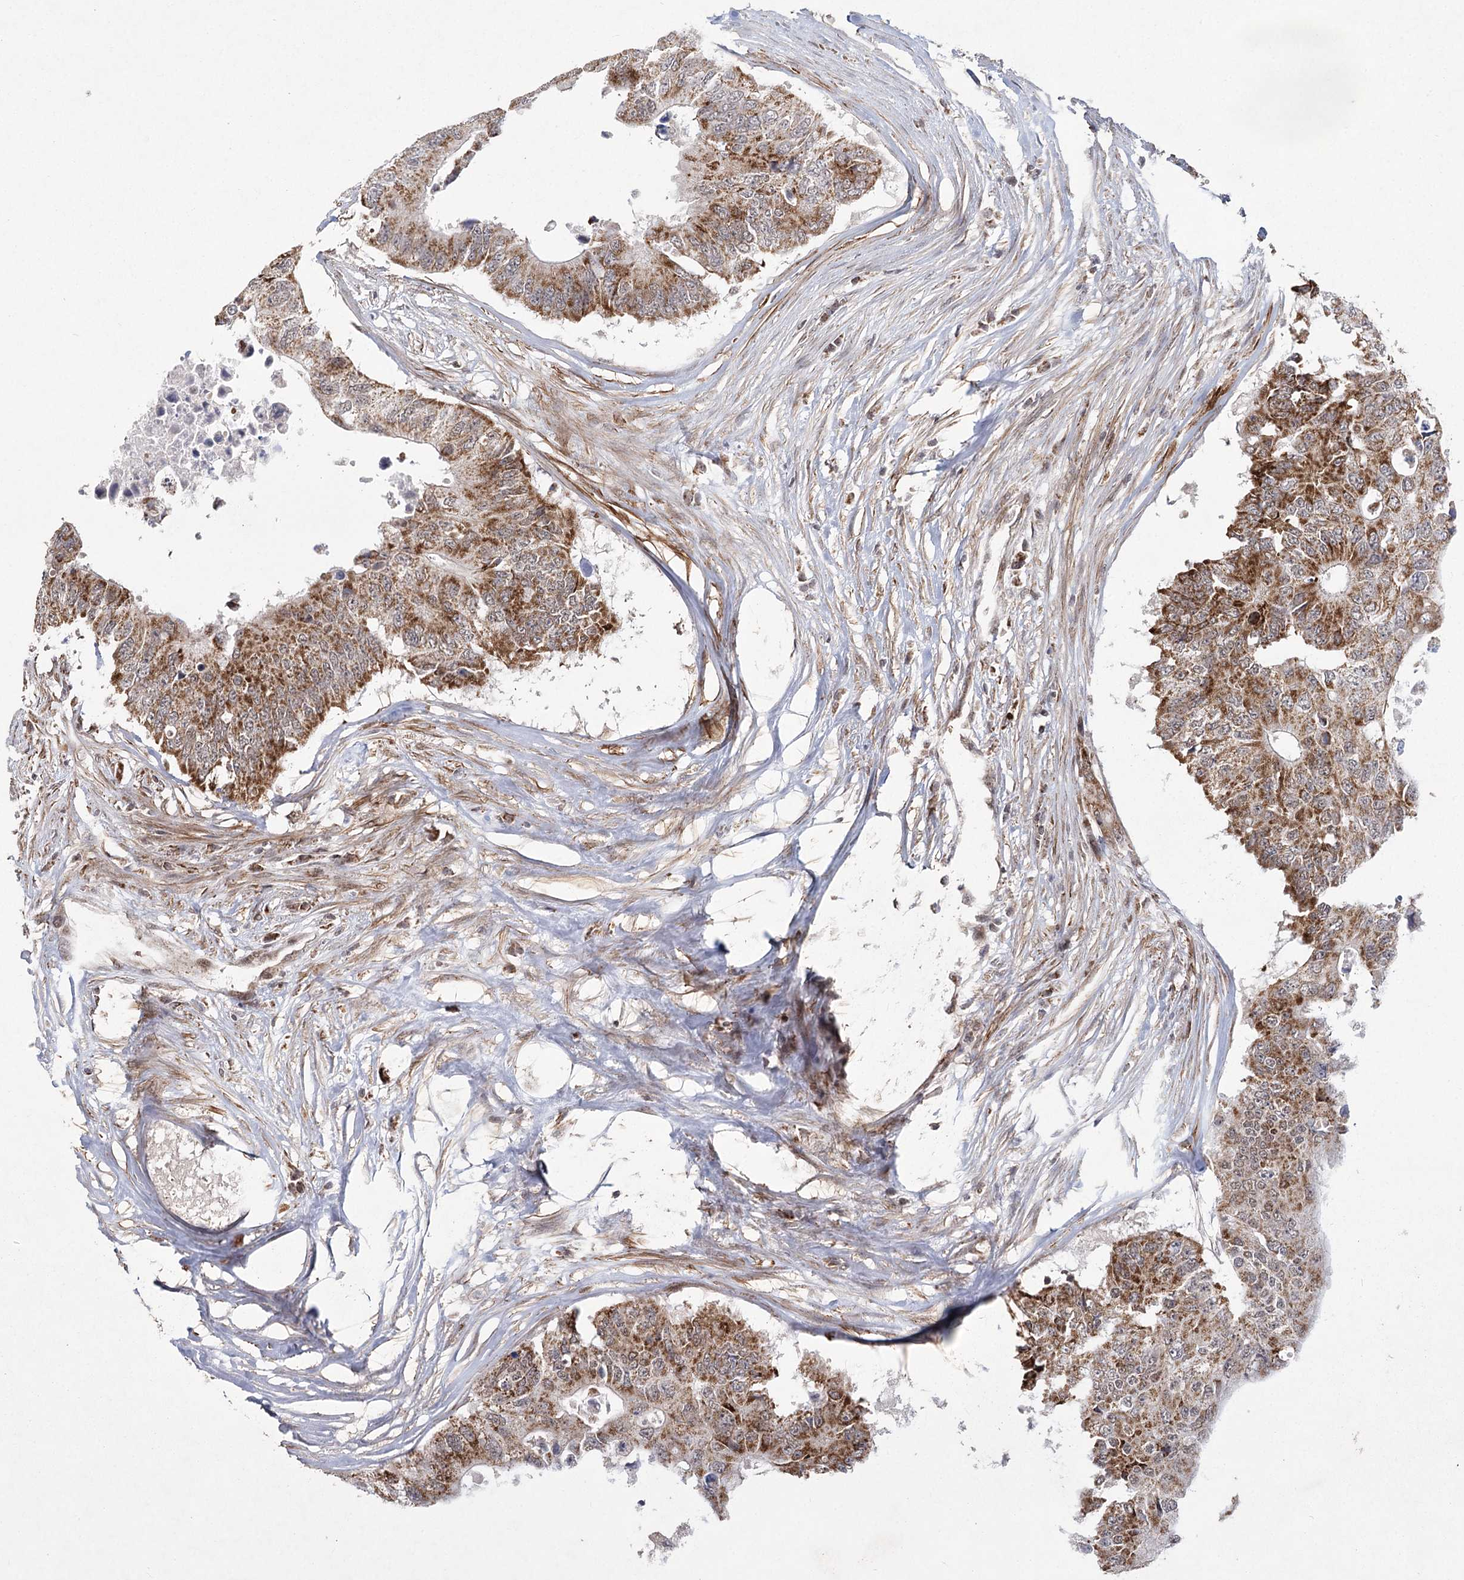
{"staining": {"intensity": "moderate", "quantity": ">75%", "location": "cytoplasmic/membranous"}, "tissue": "colorectal cancer", "cell_type": "Tumor cells", "image_type": "cancer", "snomed": [{"axis": "morphology", "description": "Adenocarcinoma, NOS"}, {"axis": "topography", "description": "Colon"}], "caption": "An immunohistochemistry micrograph of neoplastic tissue is shown. Protein staining in brown highlights moderate cytoplasmic/membranous positivity in colorectal adenocarcinoma within tumor cells.", "gene": "ZCCHC24", "patient": {"sex": "male", "age": 71}}